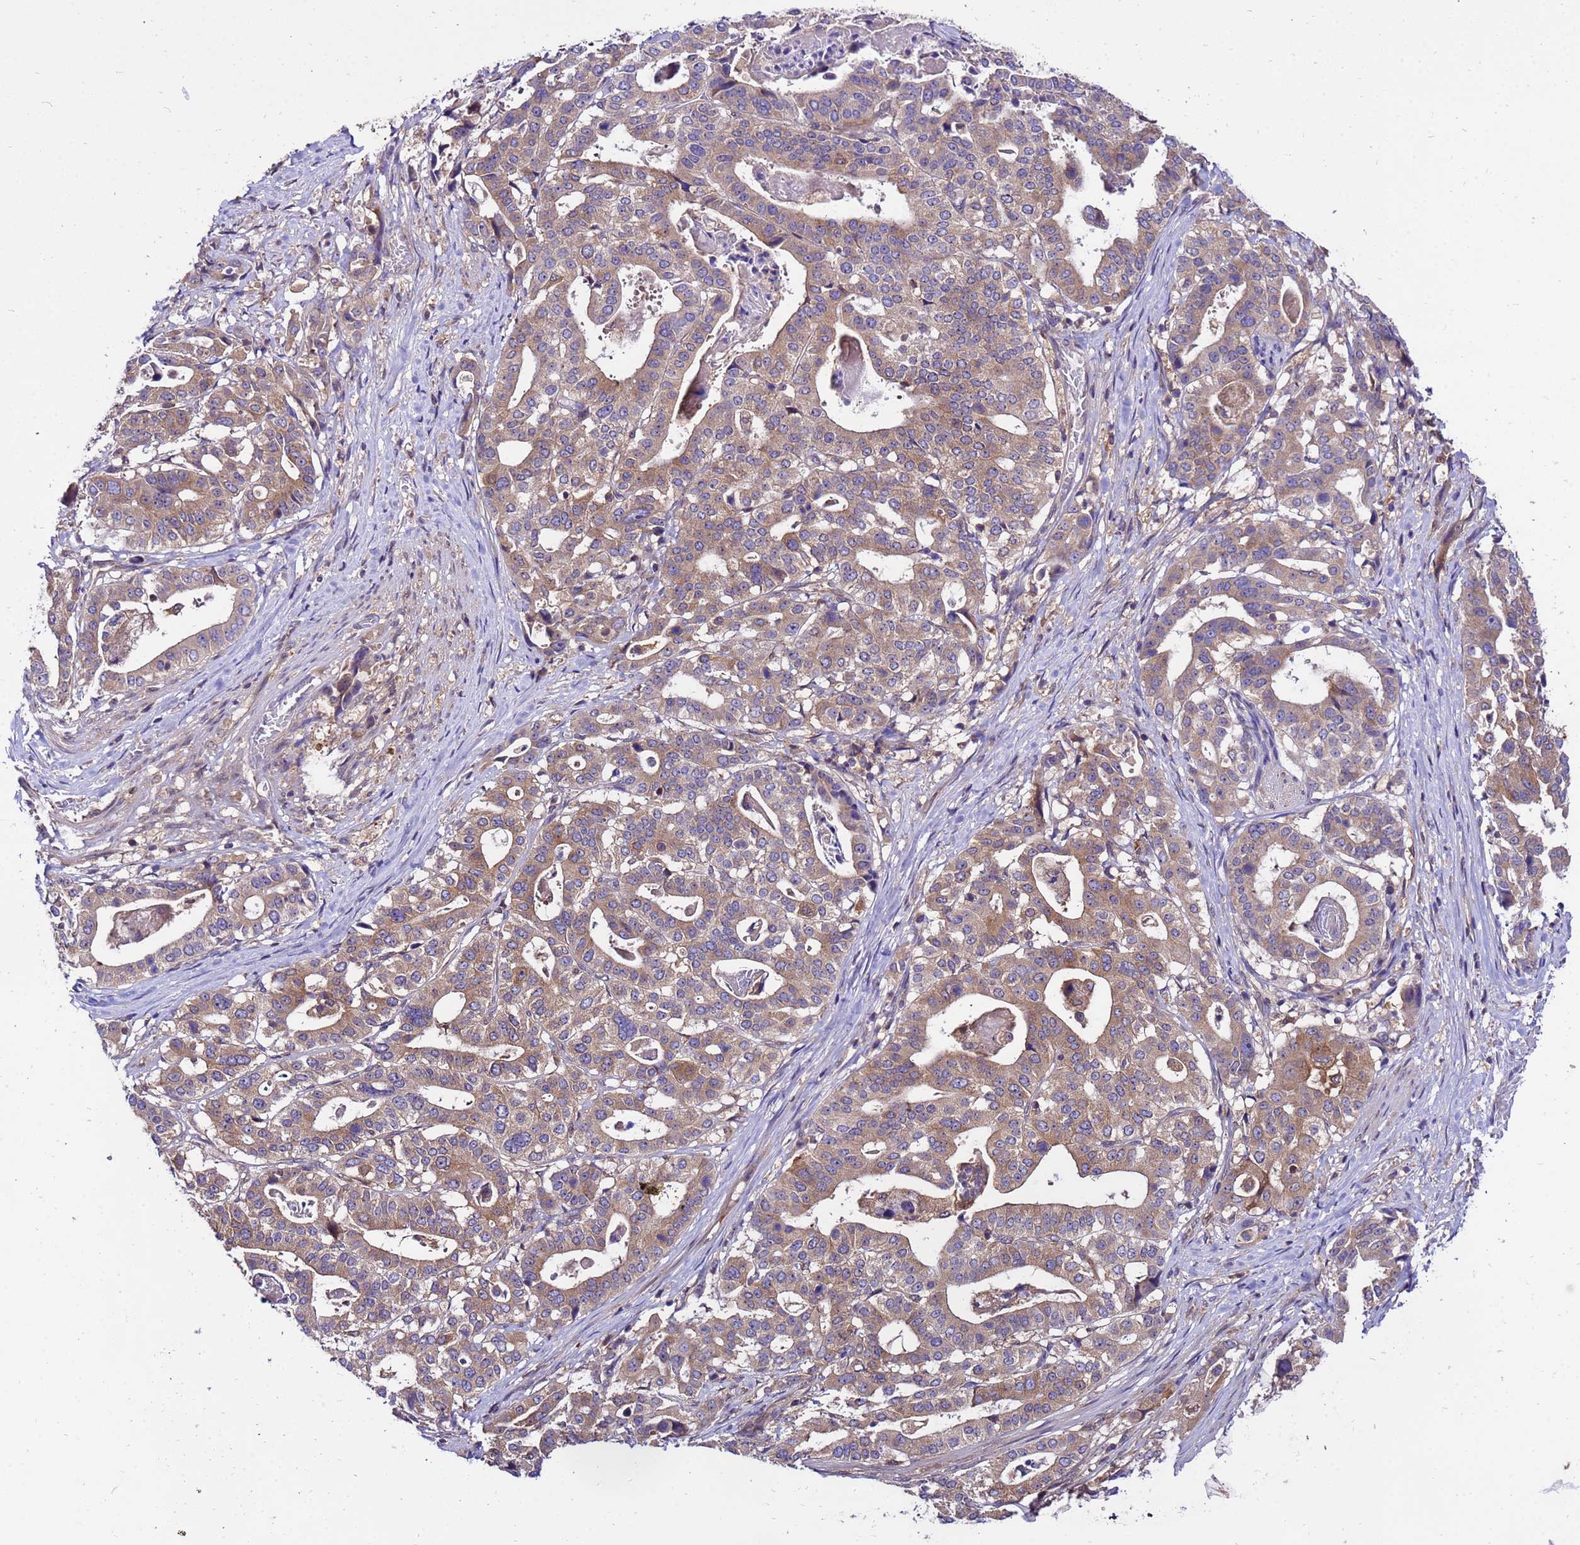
{"staining": {"intensity": "weak", "quantity": "25%-75%", "location": "cytoplasmic/membranous"}, "tissue": "stomach cancer", "cell_type": "Tumor cells", "image_type": "cancer", "snomed": [{"axis": "morphology", "description": "Adenocarcinoma, NOS"}, {"axis": "topography", "description": "Stomach"}], "caption": "An image of stomach cancer stained for a protein shows weak cytoplasmic/membranous brown staining in tumor cells.", "gene": "GET3", "patient": {"sex": "male", "age": 48}}